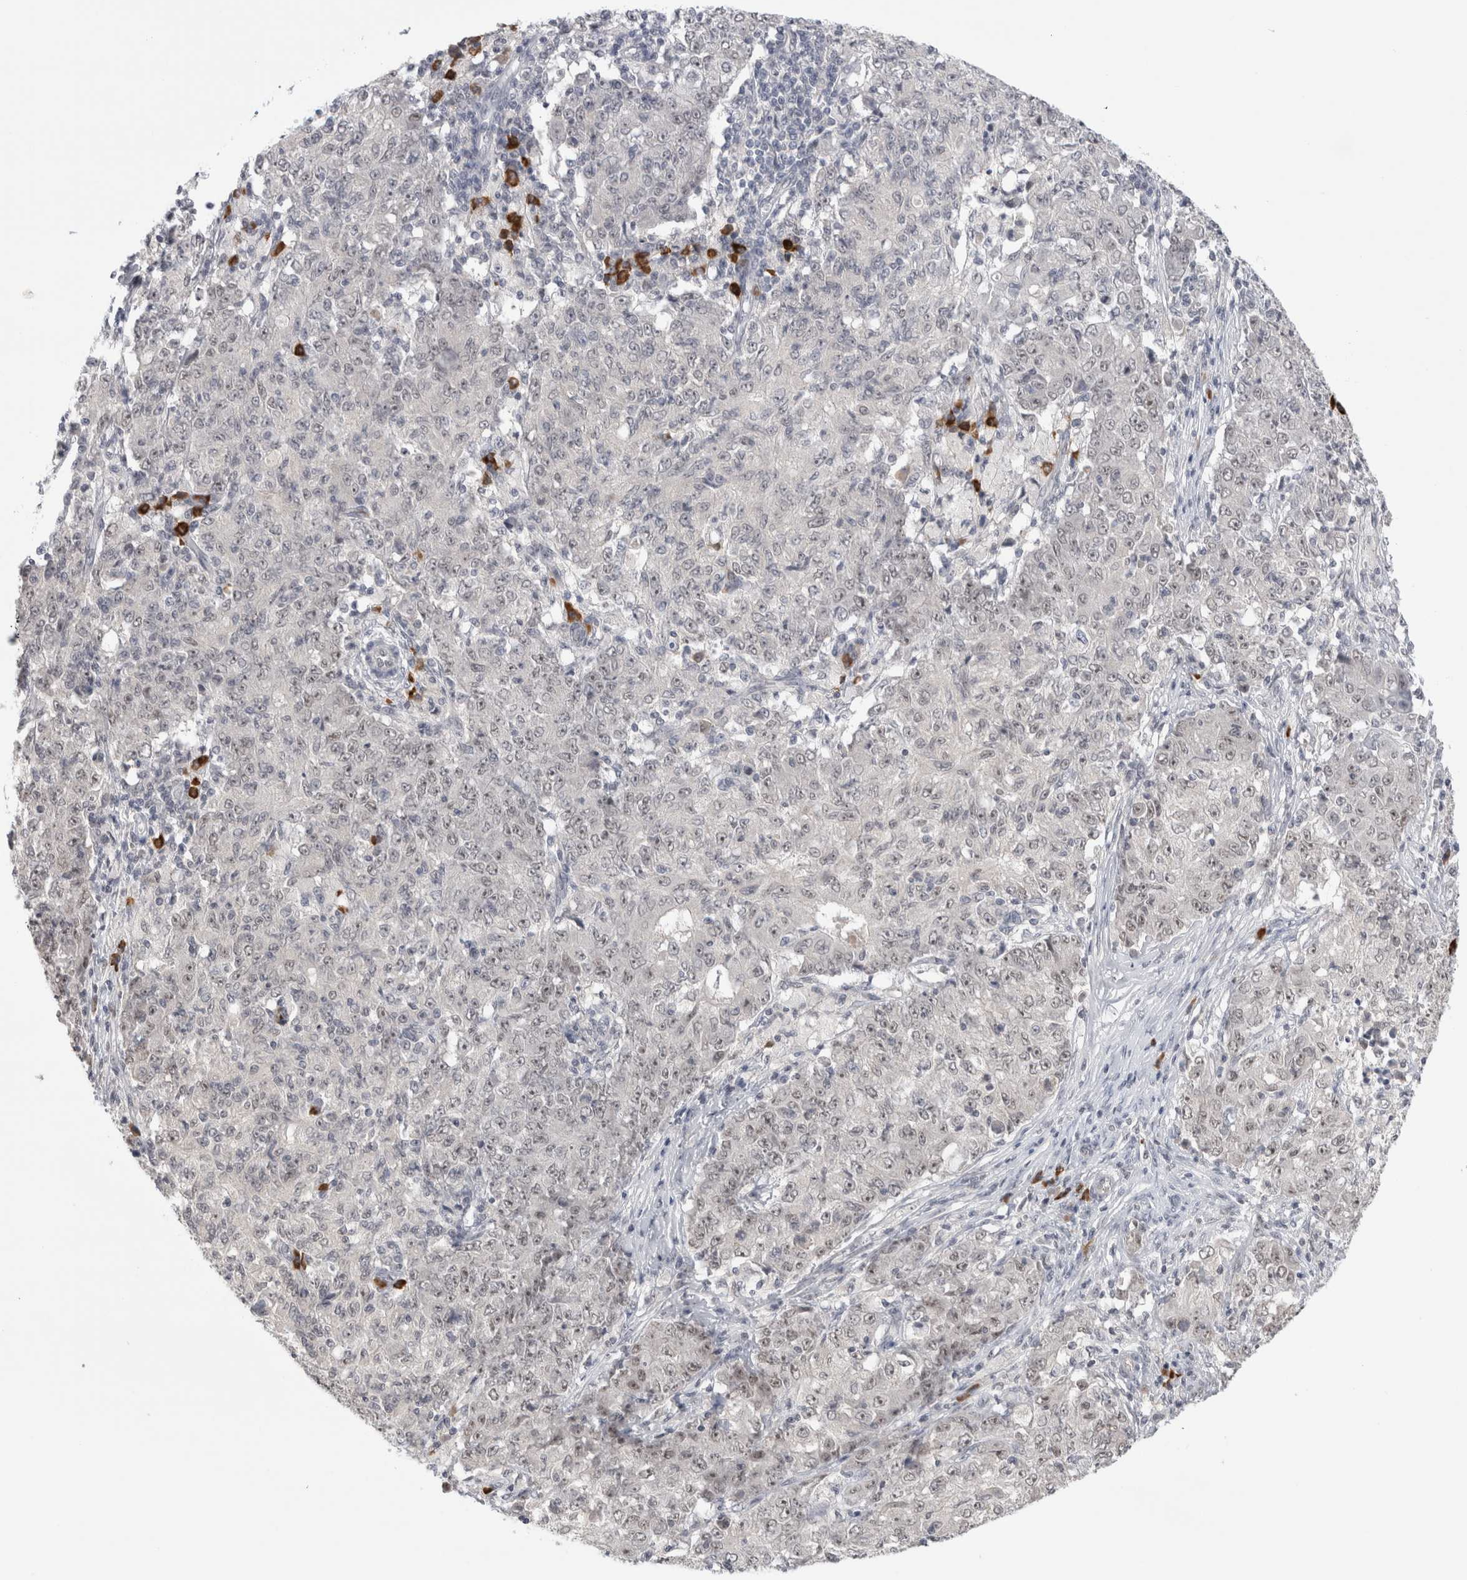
{"staining": {"intensity": "weak", "quantity": "<25%", "location": "nuclear"}, "tissue": "ovarian cancer", "cell_type": "Tumor cells", "image_type": "cancer", "snomed": [{"axis": "morphology", "description": "Carcinoma, endometroid"}, {"axis": "topography", "description": "Ovary"}], "caption": "An image of ovarian cancer (endometroid carcinoma) stained for a protein exhibits no brown staining in tumor cells.", "gene": "ZNF24", "patient": {"sex": "female", "age": 42}}